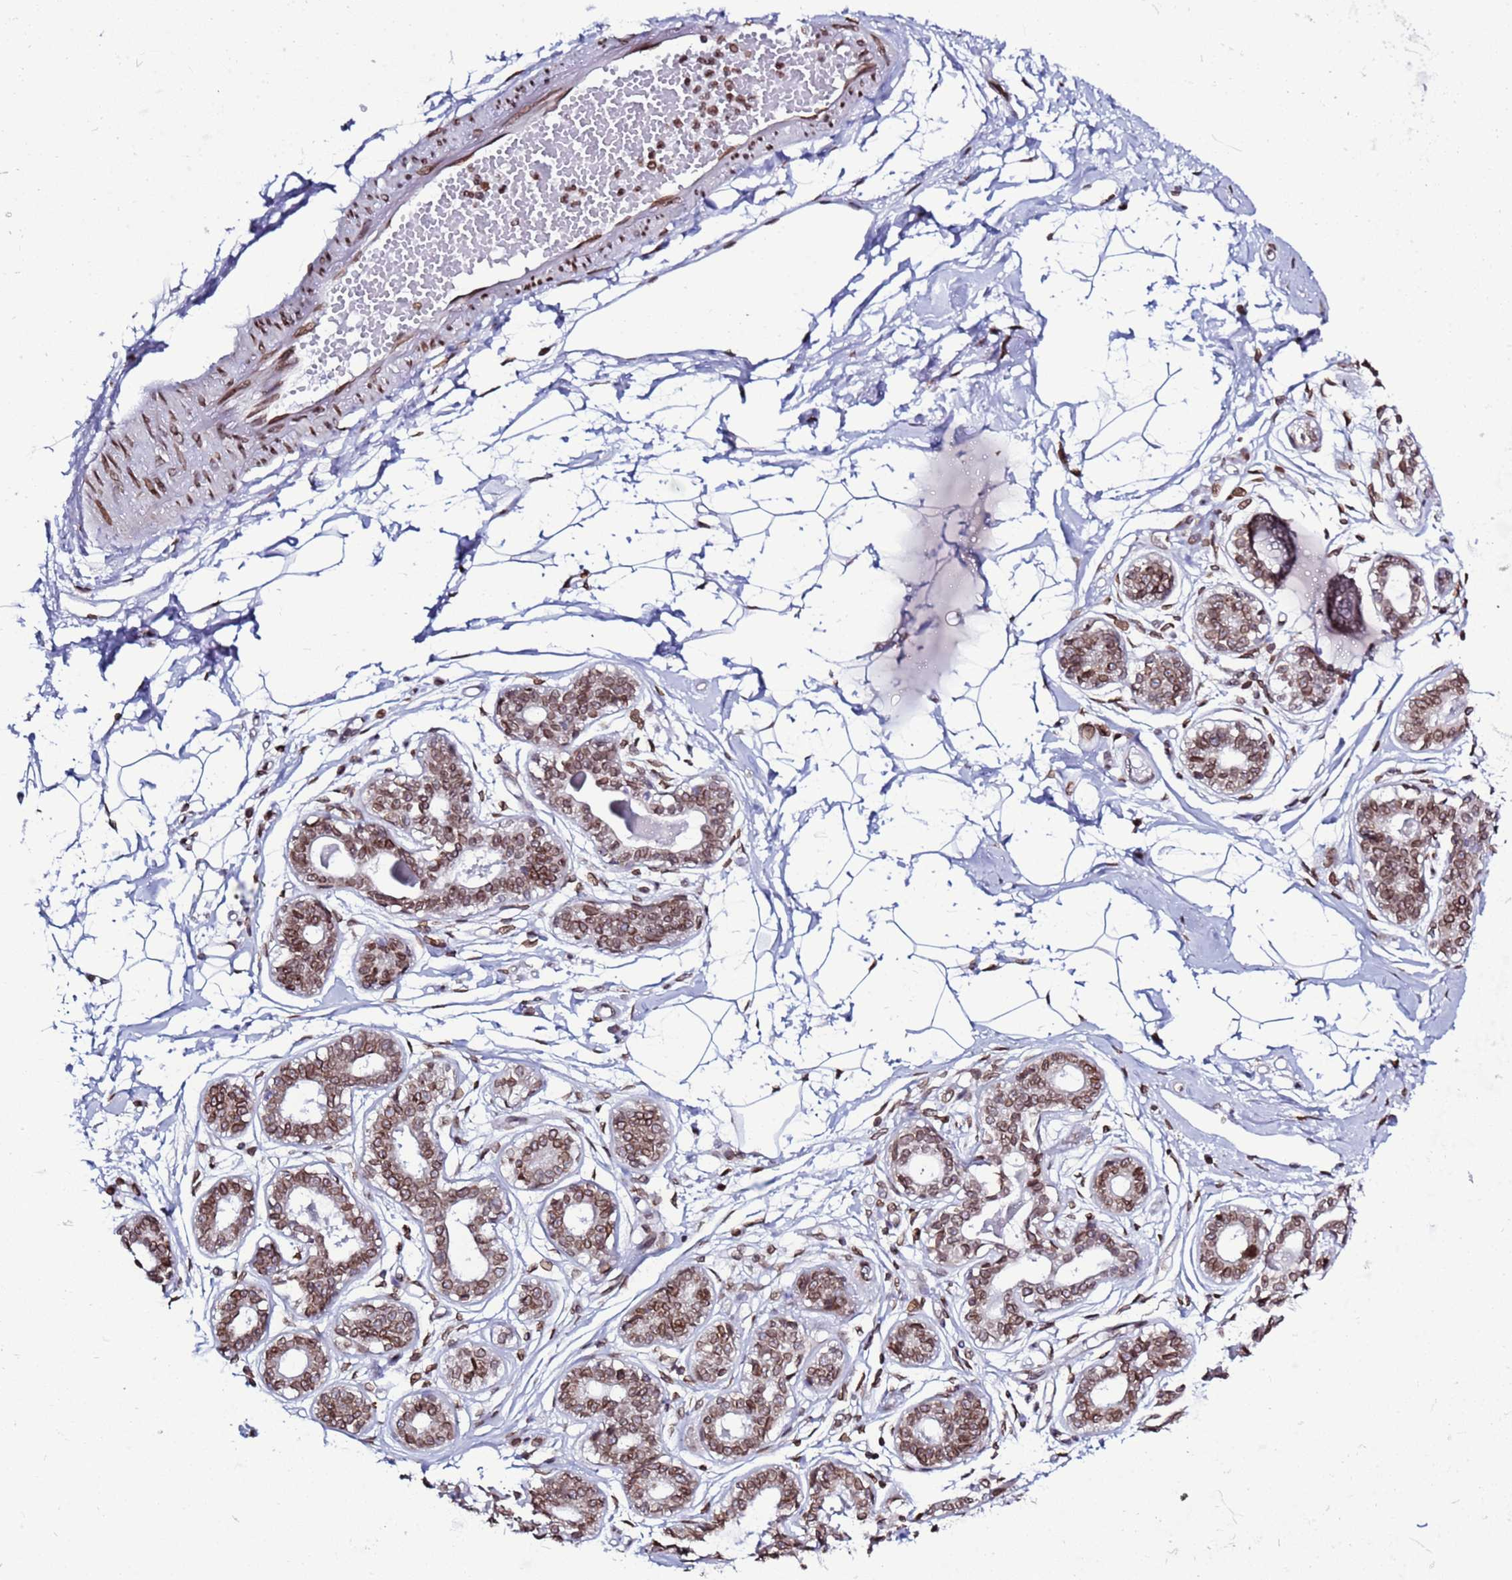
{"staining": {"intensity": "moderate", "quantity": "<25%", "location": "nuclear"}, "tissue": "breast", "cell_type": "Adipocytes", "image_type": "normal", "snomed": [{"axis": "morphology", "description": "Normal tissue, NOS"}, {"axis": "topography", "description": "Breast"}], "caption": "Protein staining of benign breast exhibits moderate nuclear expression in approximately <25% of adipocytes.", "gene": "TOR1AIP1", "patient": {"sex": "female", "age": 45}}